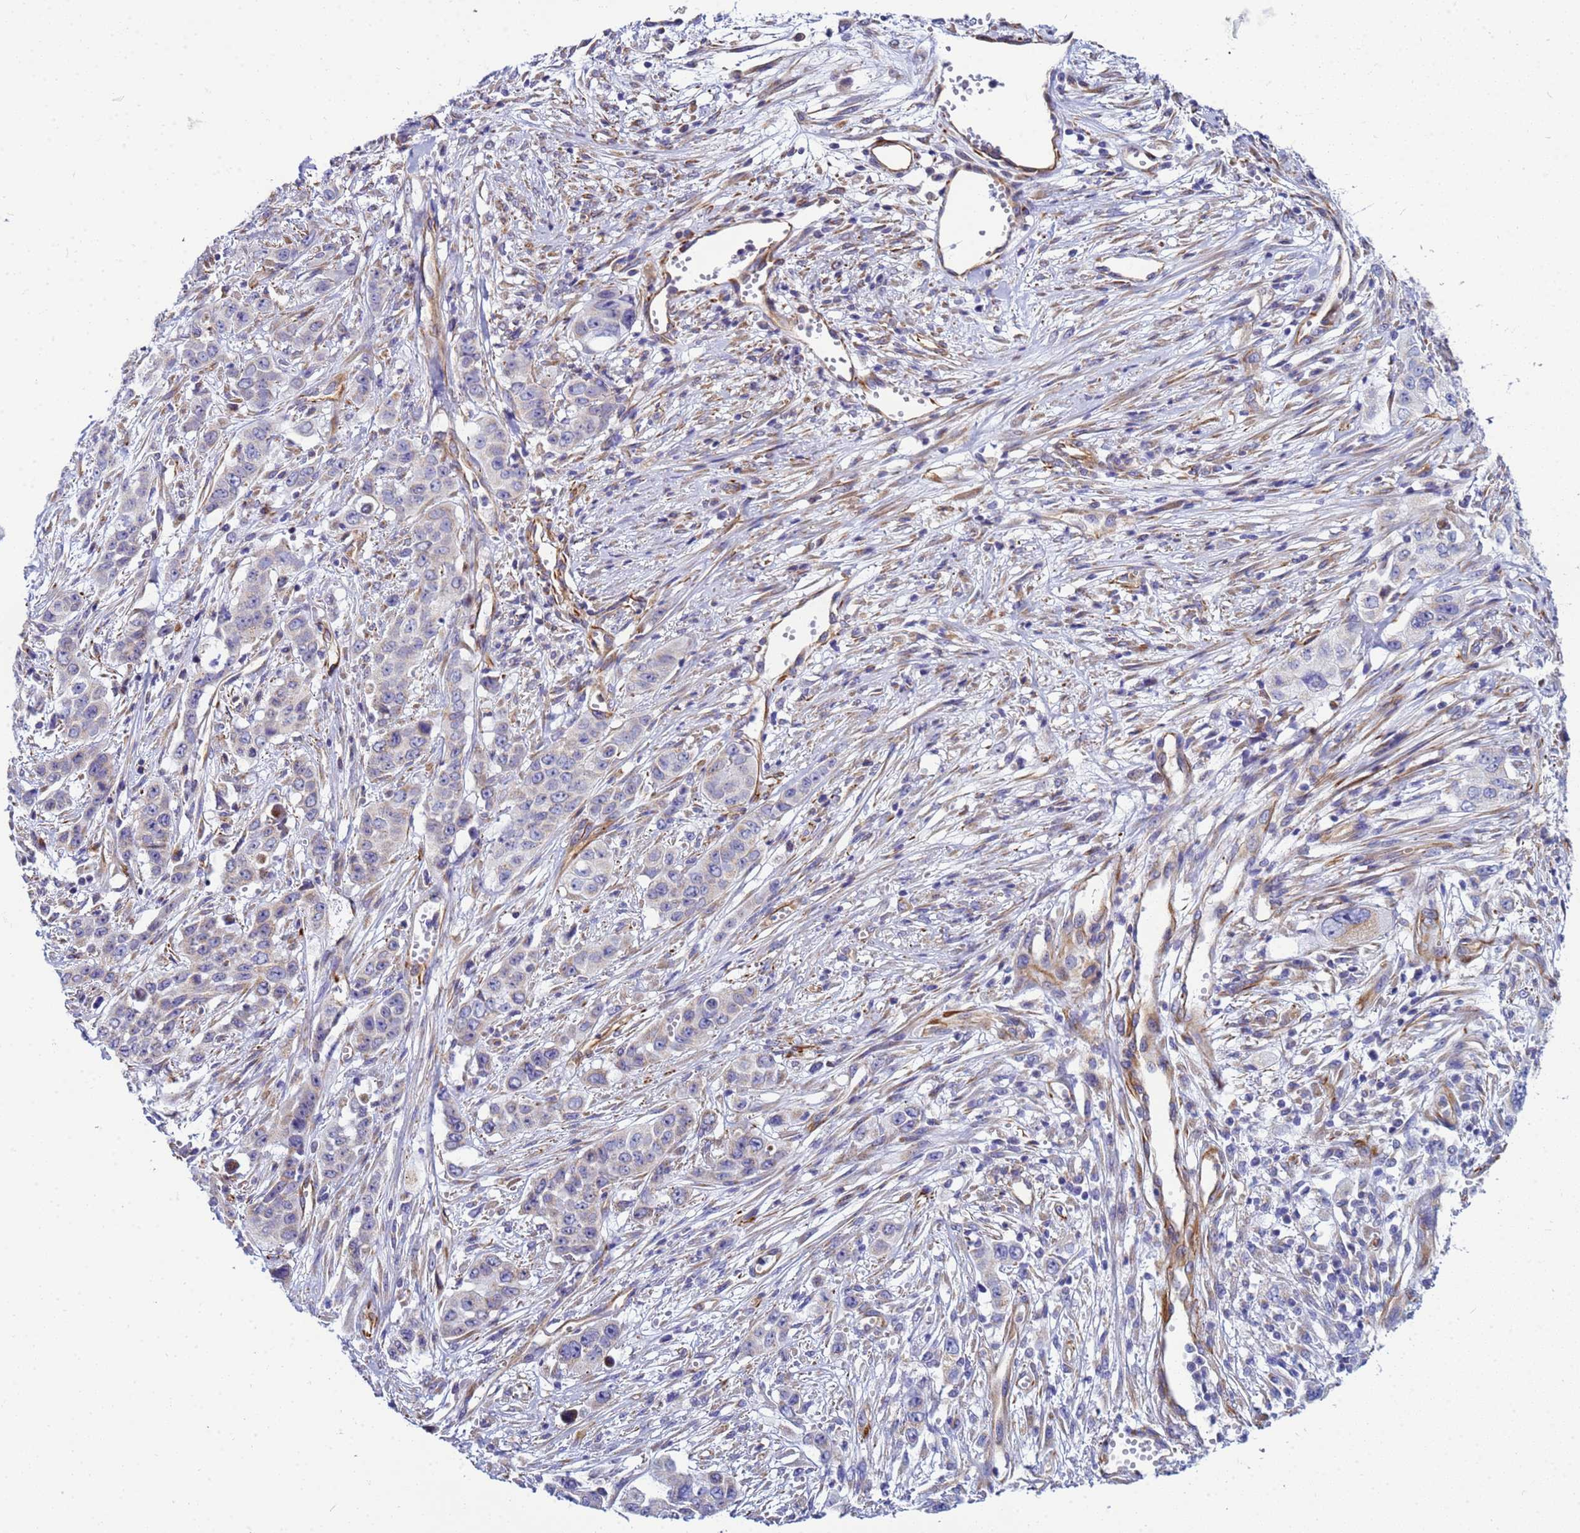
{"staining": {"intensity": "weak", "quantity": "<25%", "location": "cytoplasmic/membranous"}, "tissue": "stomach cancer", "cell_type": "Tumor cells", "image_type": "cancer", "snomed": [{"axis": "morphology", "description": "Adenocarcinoma, NOS"}, {"axis": "topography", "description": "Stomach, upper"}], "caption": "The micrograph reveals no staining of tumor cells in stomach cancer (adenocarcinoma).", "gene": "UBXN2B", "patient": {"sex": "male", "age": 62}}